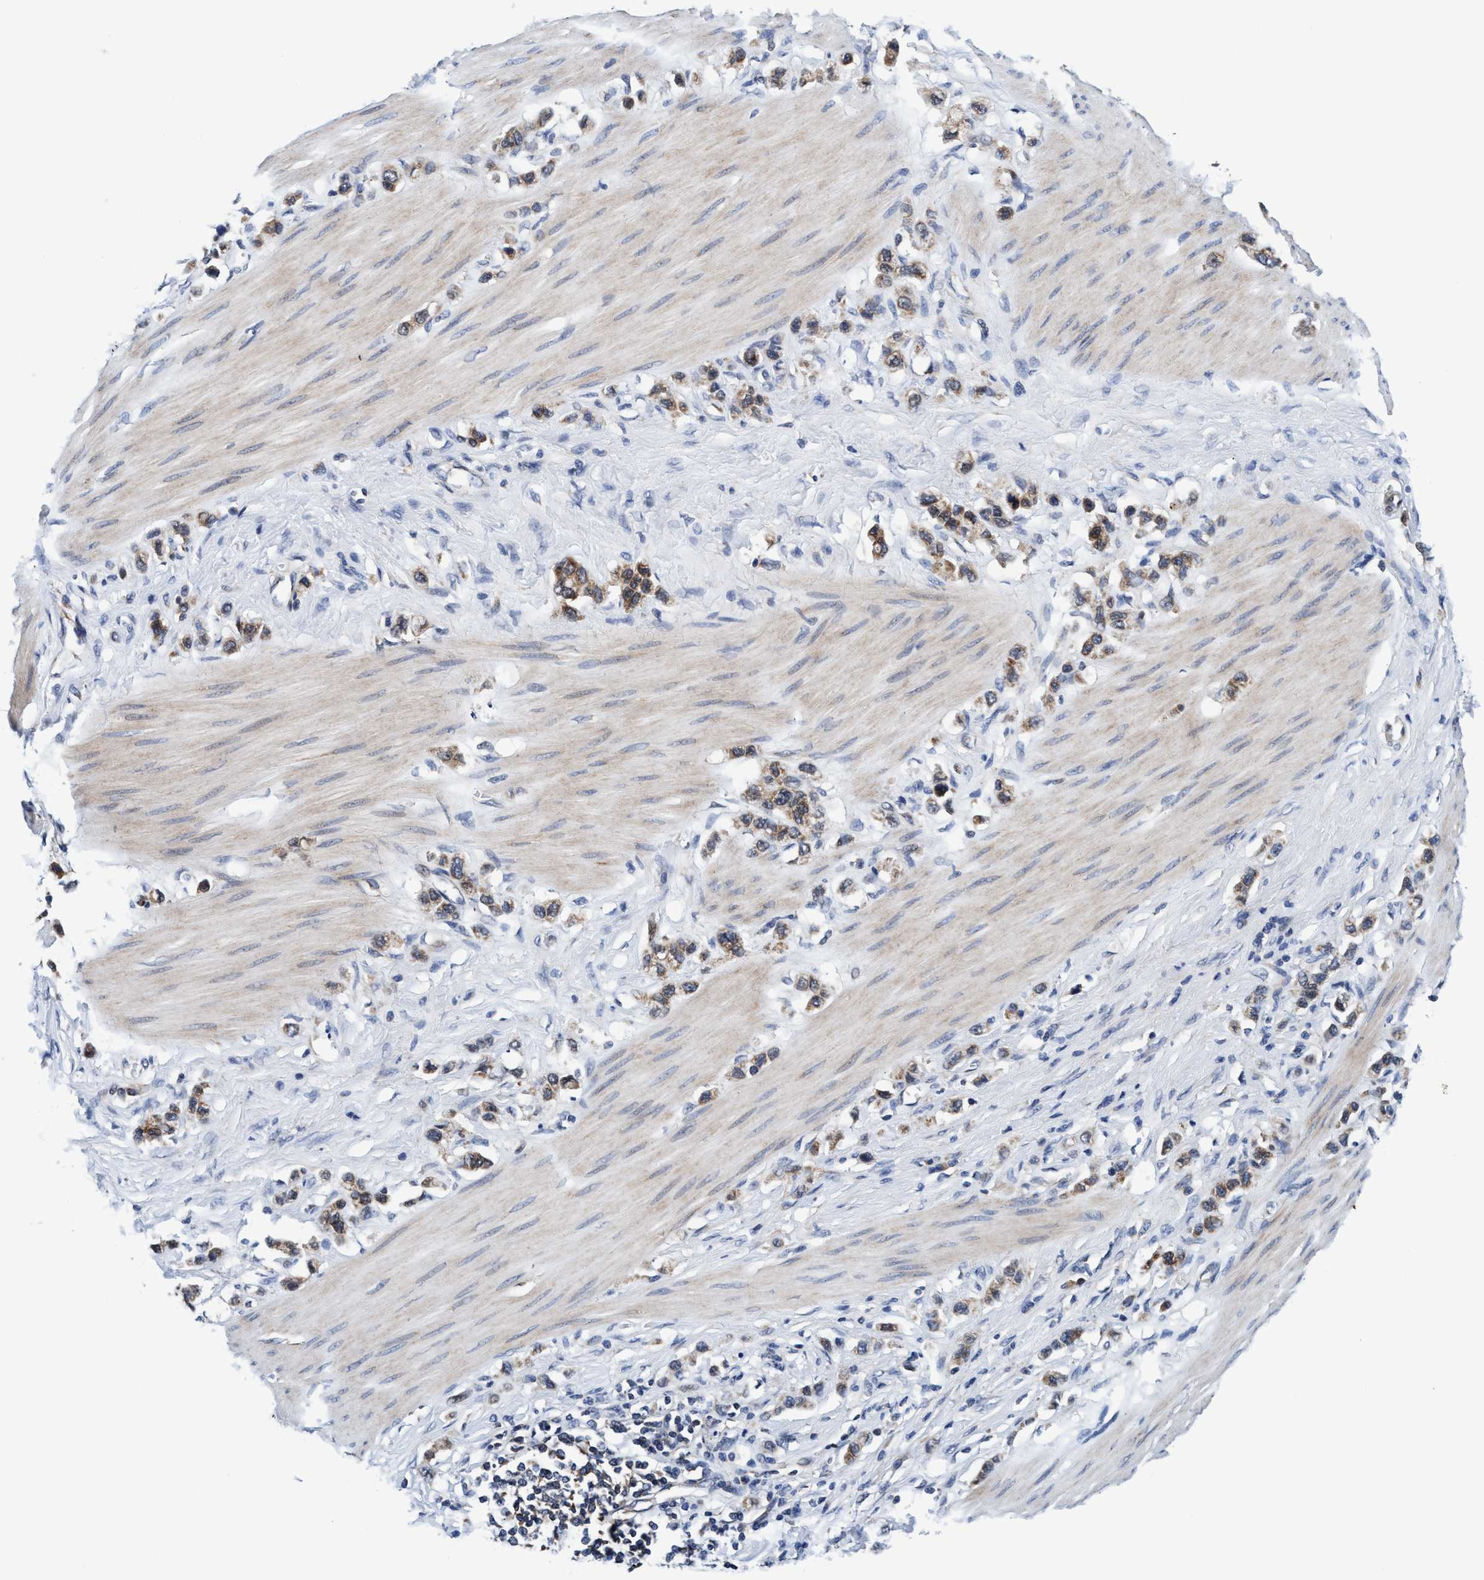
{"staining": {"intensity": "moderate", "quantity": ">75%", "location": "cytoplasmic/membranous"}, "tissue": "stomach cancer", "cell_type": "Tumor cells", "image_type": "cancer", "snomed": [{"axis": "morphology", "description": "Adenocarcinoma, NOS"}, {"axis": "topography", "description": "Stomach"}], "caption": "Human stomach adenocarcinoma stained with a protein marker displays moderate staining in tumor cells.", "gene": "AGAP2", "patient": {"sex": "female", "age": 65}}